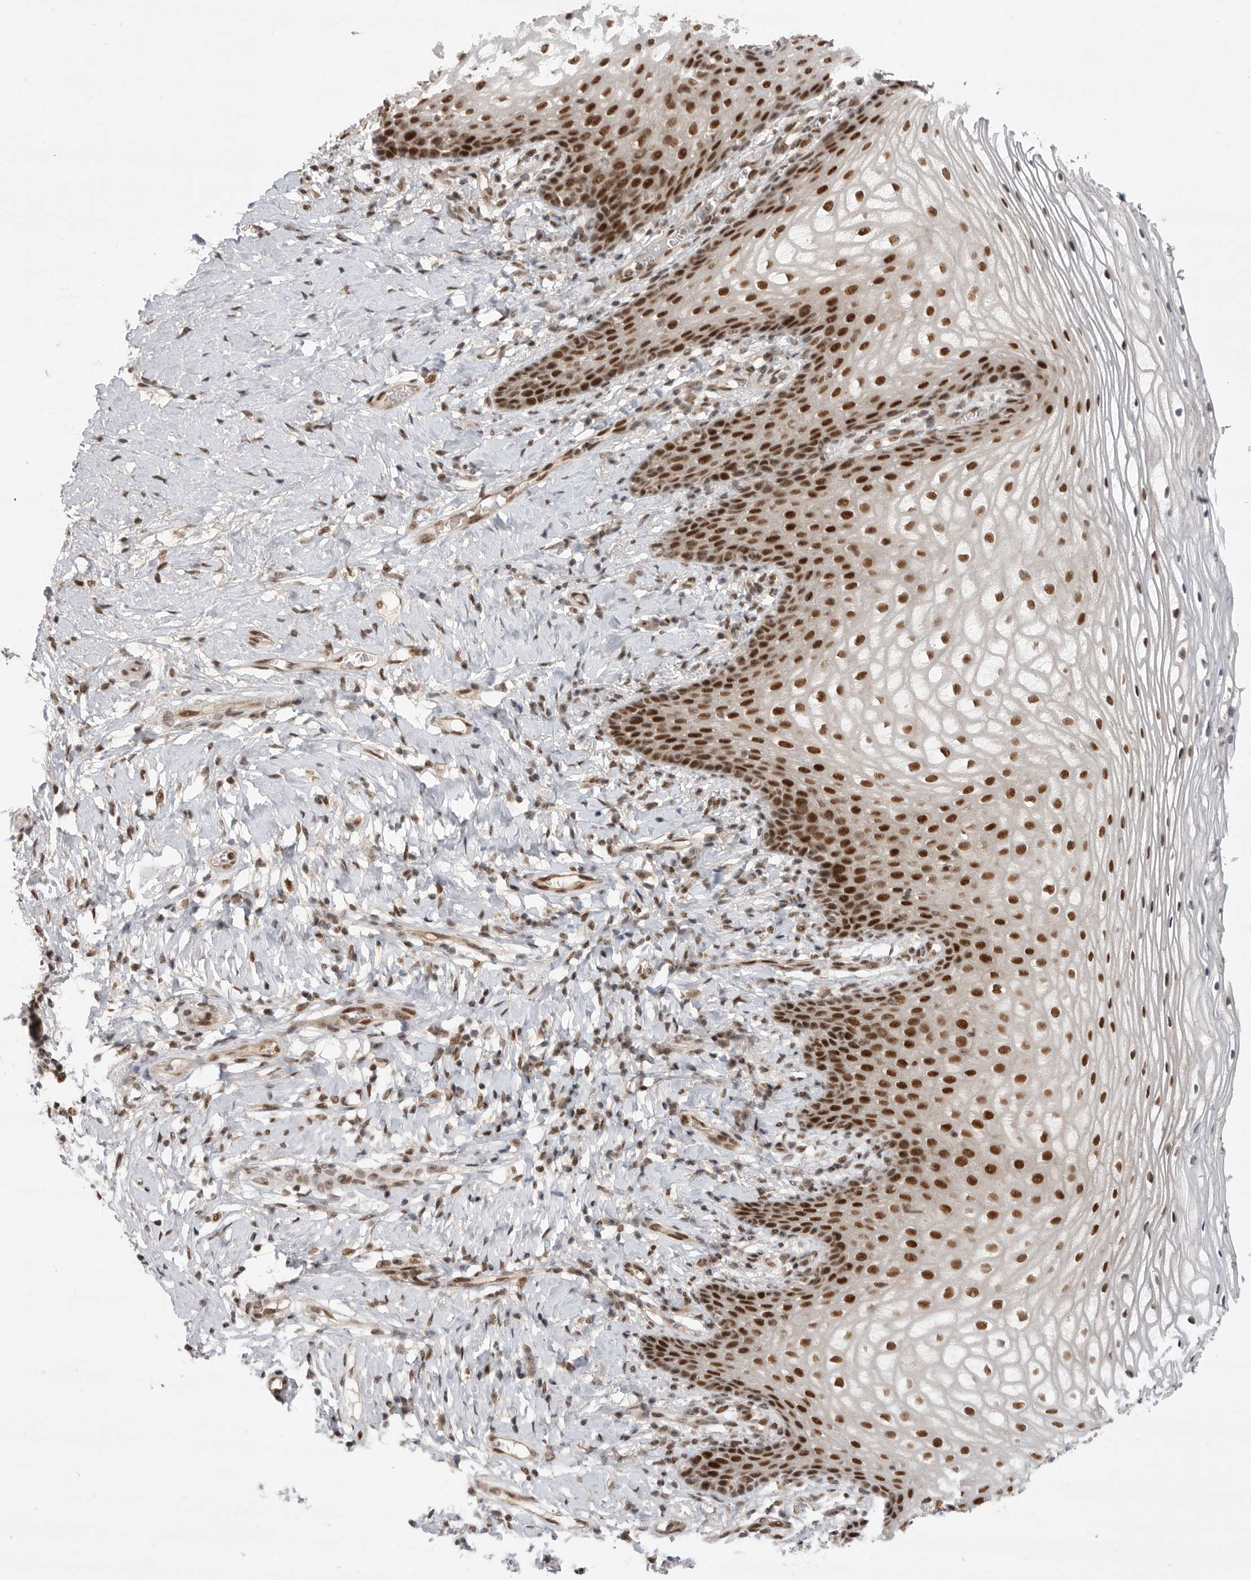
{"staining": {"intensity": "strong", "quantity": ">75%", "location": "nuclear"}, "tissue": "vagina", "cell_type": "Squamous epithelial cells", "image_type": "normal", "snomed": [{"axis": "morphology", "description": "Normal tissue, NOS"}, {"axis": "topography", "description": "Vagina"}], "caption": "IHC micrograph of benign vagina: vagina stained using IHC displays high levels of strong protein expression localized specifically in the nuclear of squamous epithelial cells, appearing as a nuclear brown color.", "gene": "ZNF830", "patient": {"sex": "female", "age": 60}}